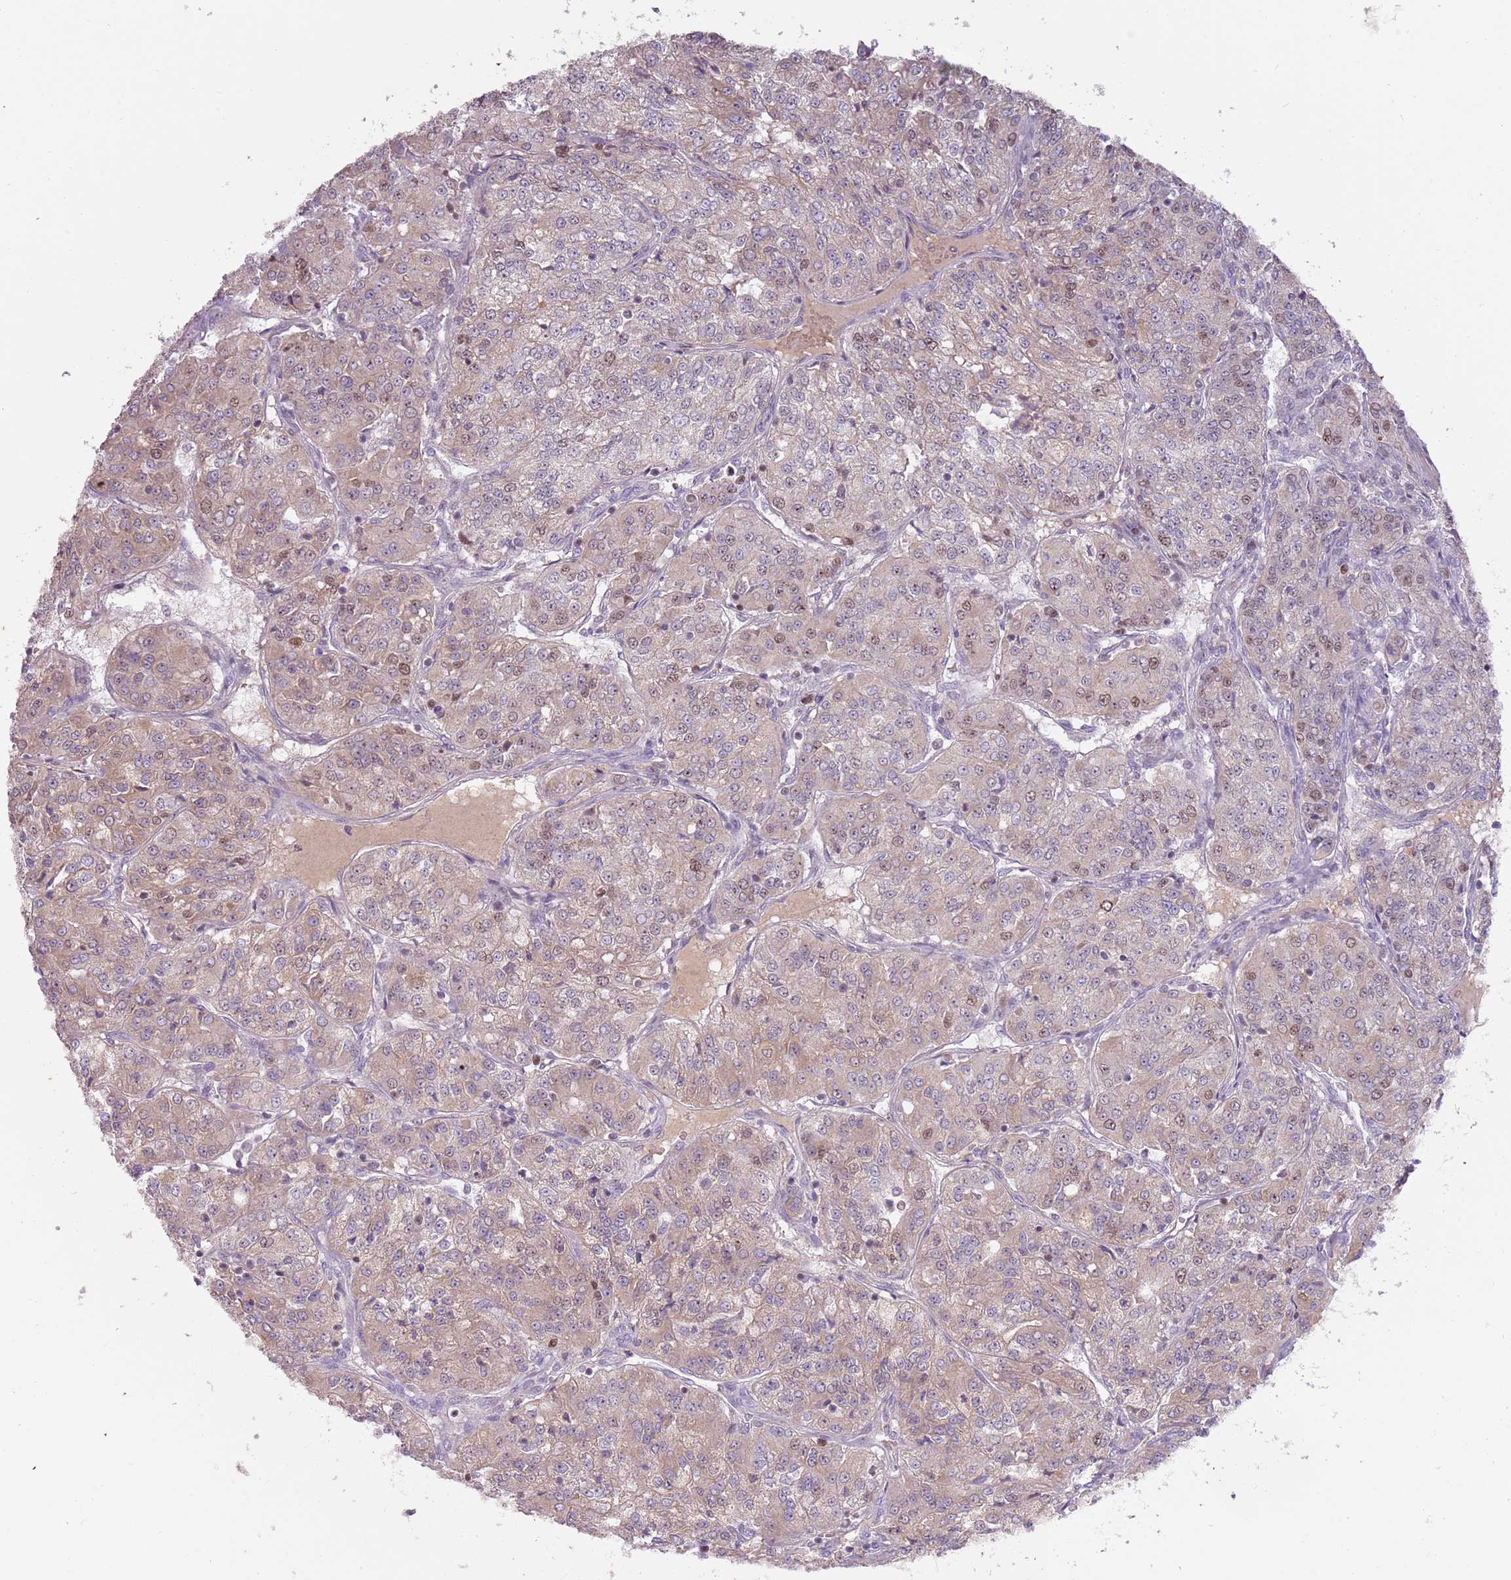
{"staining": {"intensity": "weak", "quantity": ">75%", "location": "cytoplasmic/membranous,nuclear"}, "tissue": "renal cancer", "cell_type": "Tumor cells", "image_type": "cancer", "snomed": [{"axis": "morphology", "description": "Adenocarcinoma, NOS"}, {"axis": "topography", "description": "Kidney"}], "caption": "The micrograph reveals immunohistochemical staining of renal cancer (adenocarcinoma). There is weak cytoplasmic/membranous and nuclear expression is appreciated in about >75% of tumor cells.", "gene": "SYS1", "patient": {"sex": "female", "age": 63}}